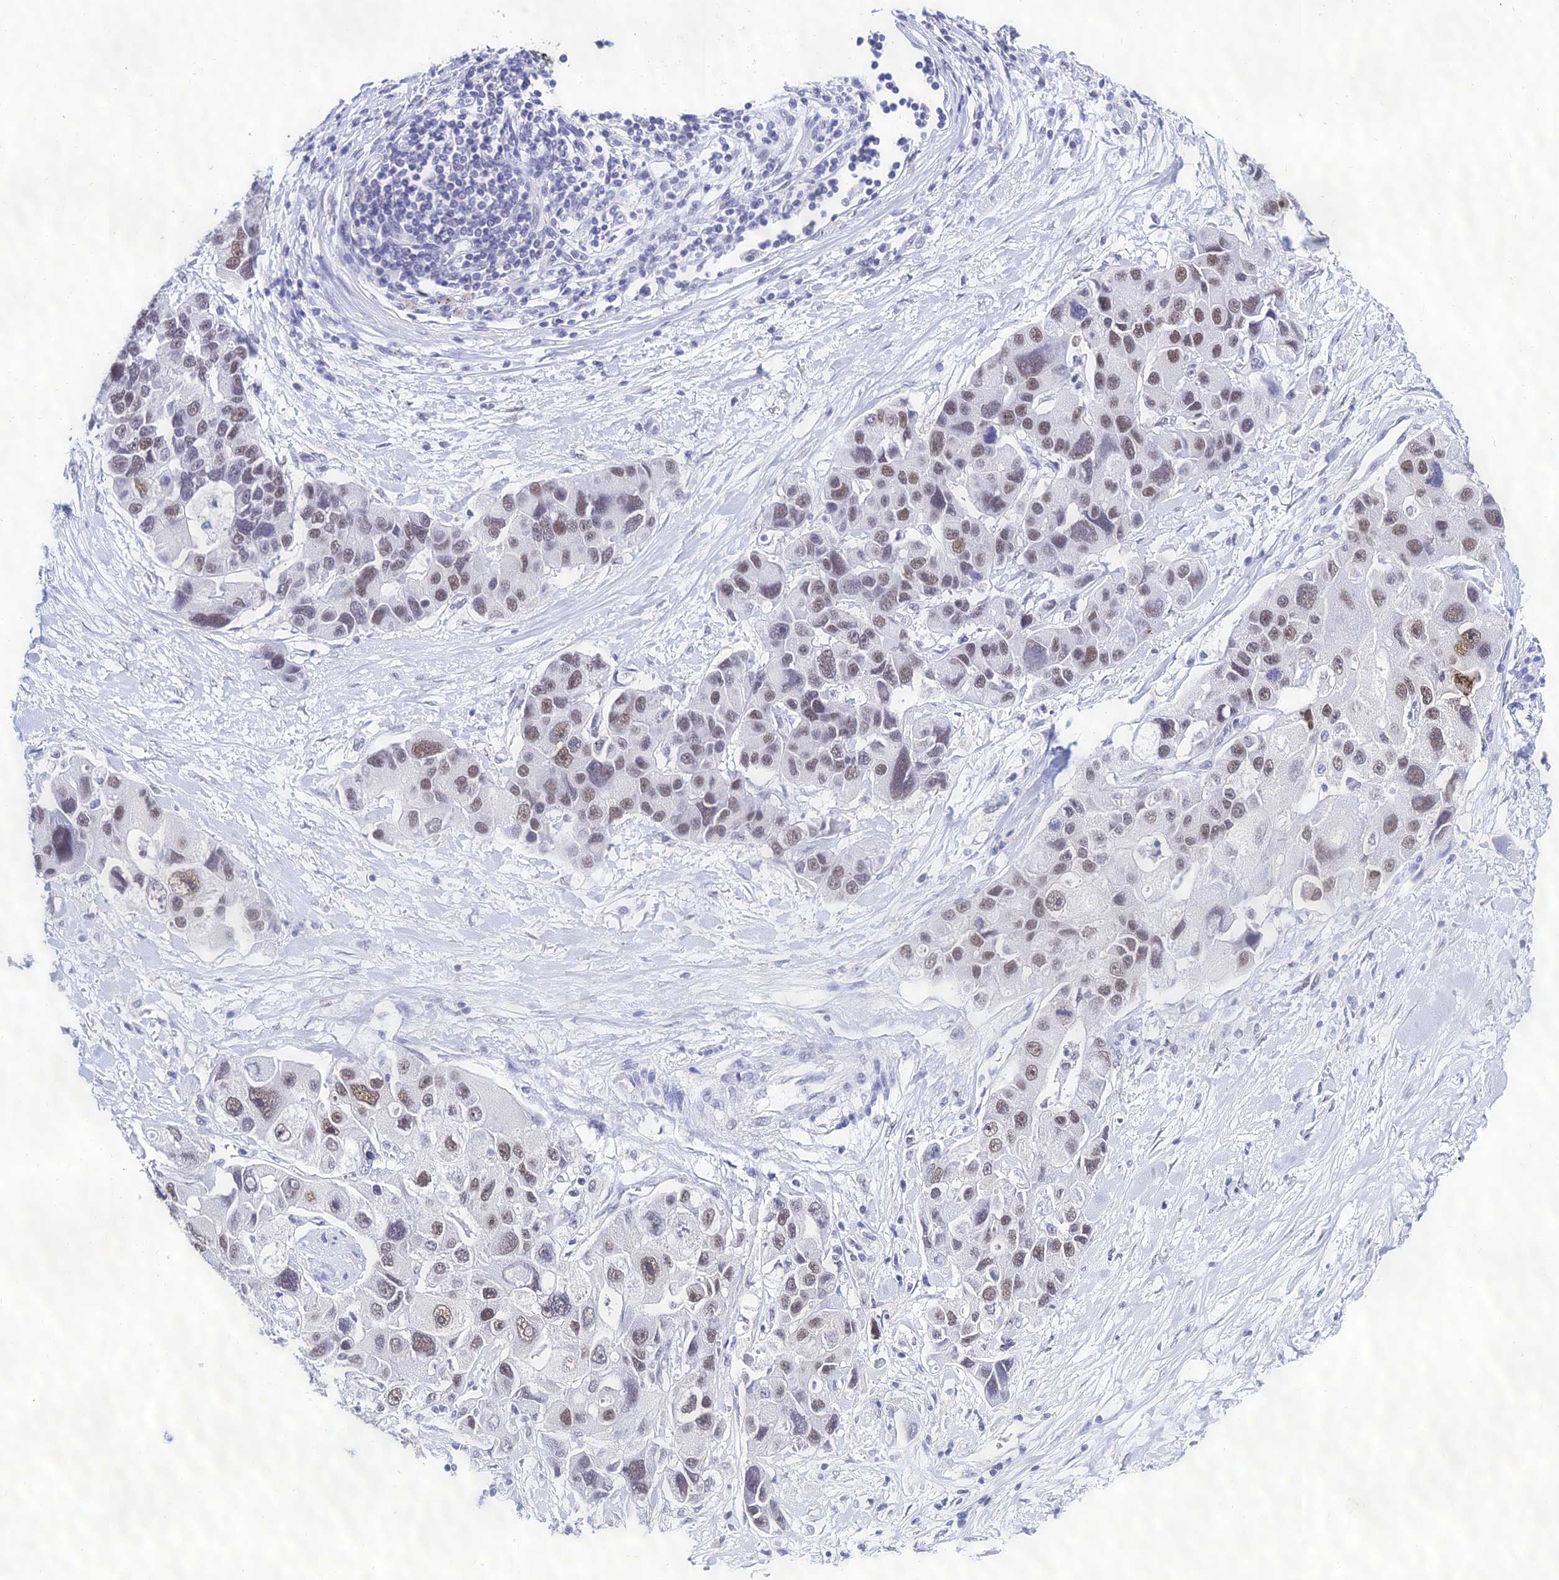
{"staining": {"intensity": "moderate", "quantity": "25%-75%", "location": "nuclear"}, "tissue": "lung cancer", "cell_type": "Tumor cells", "image_type": "cancer", "snomed": [{"axis": "morphology", "description": "Adenocarcinoma, NOS"}, {"axis": "topography", "description": "Lung"}], "caption": "Protein expression analysis of lung cancer (adenocarcinoma) exhibits moderate nuclear staining in about 25%-75% of tumor cells.", "gene": "PPP4R2", "patient": {"sex": "female", "age": 54}}